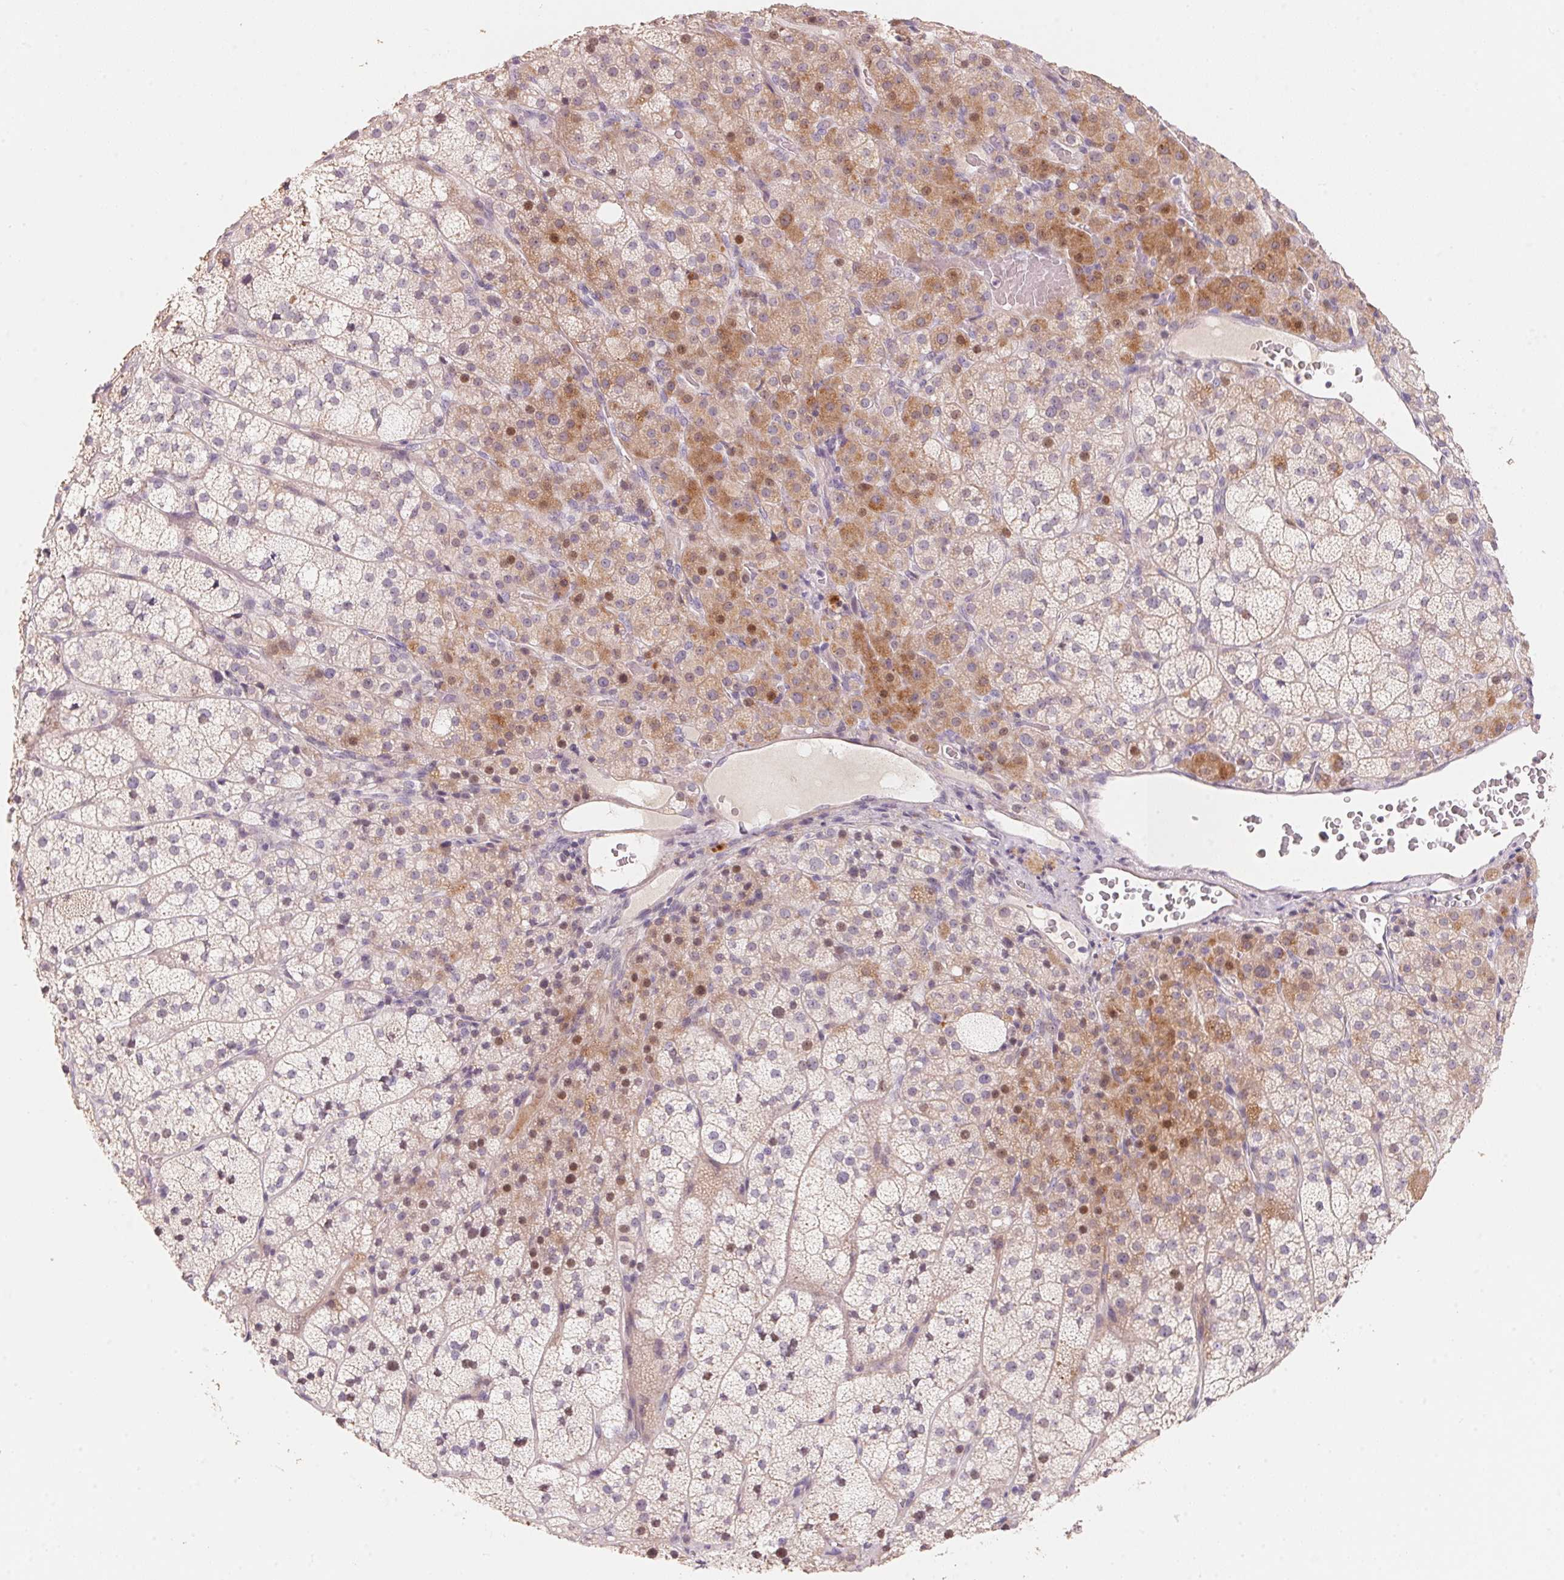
{"staining": {"intensity": "moderate", "quantity": "25%-75%", "location": "cytoplasmic/membranous,nuclear"}, "tissue": "adrenal gland", "cell_type": "Glandular cells", "image_type": "normal", "snomed": [{"axis": "morphology", "description": "Normal tissue, NOS"}, {"axis": "topography", "description": "Adrenal gland"}], "caption": "Human adrenal gland stained with a brown dye exhibits moderate cytoplasmic/membranous,nuclear positive staining in about 25%-75% of glandular cells.", "gene": "TP53AIP1", "patient": {"sex": "female", "age": 60}}